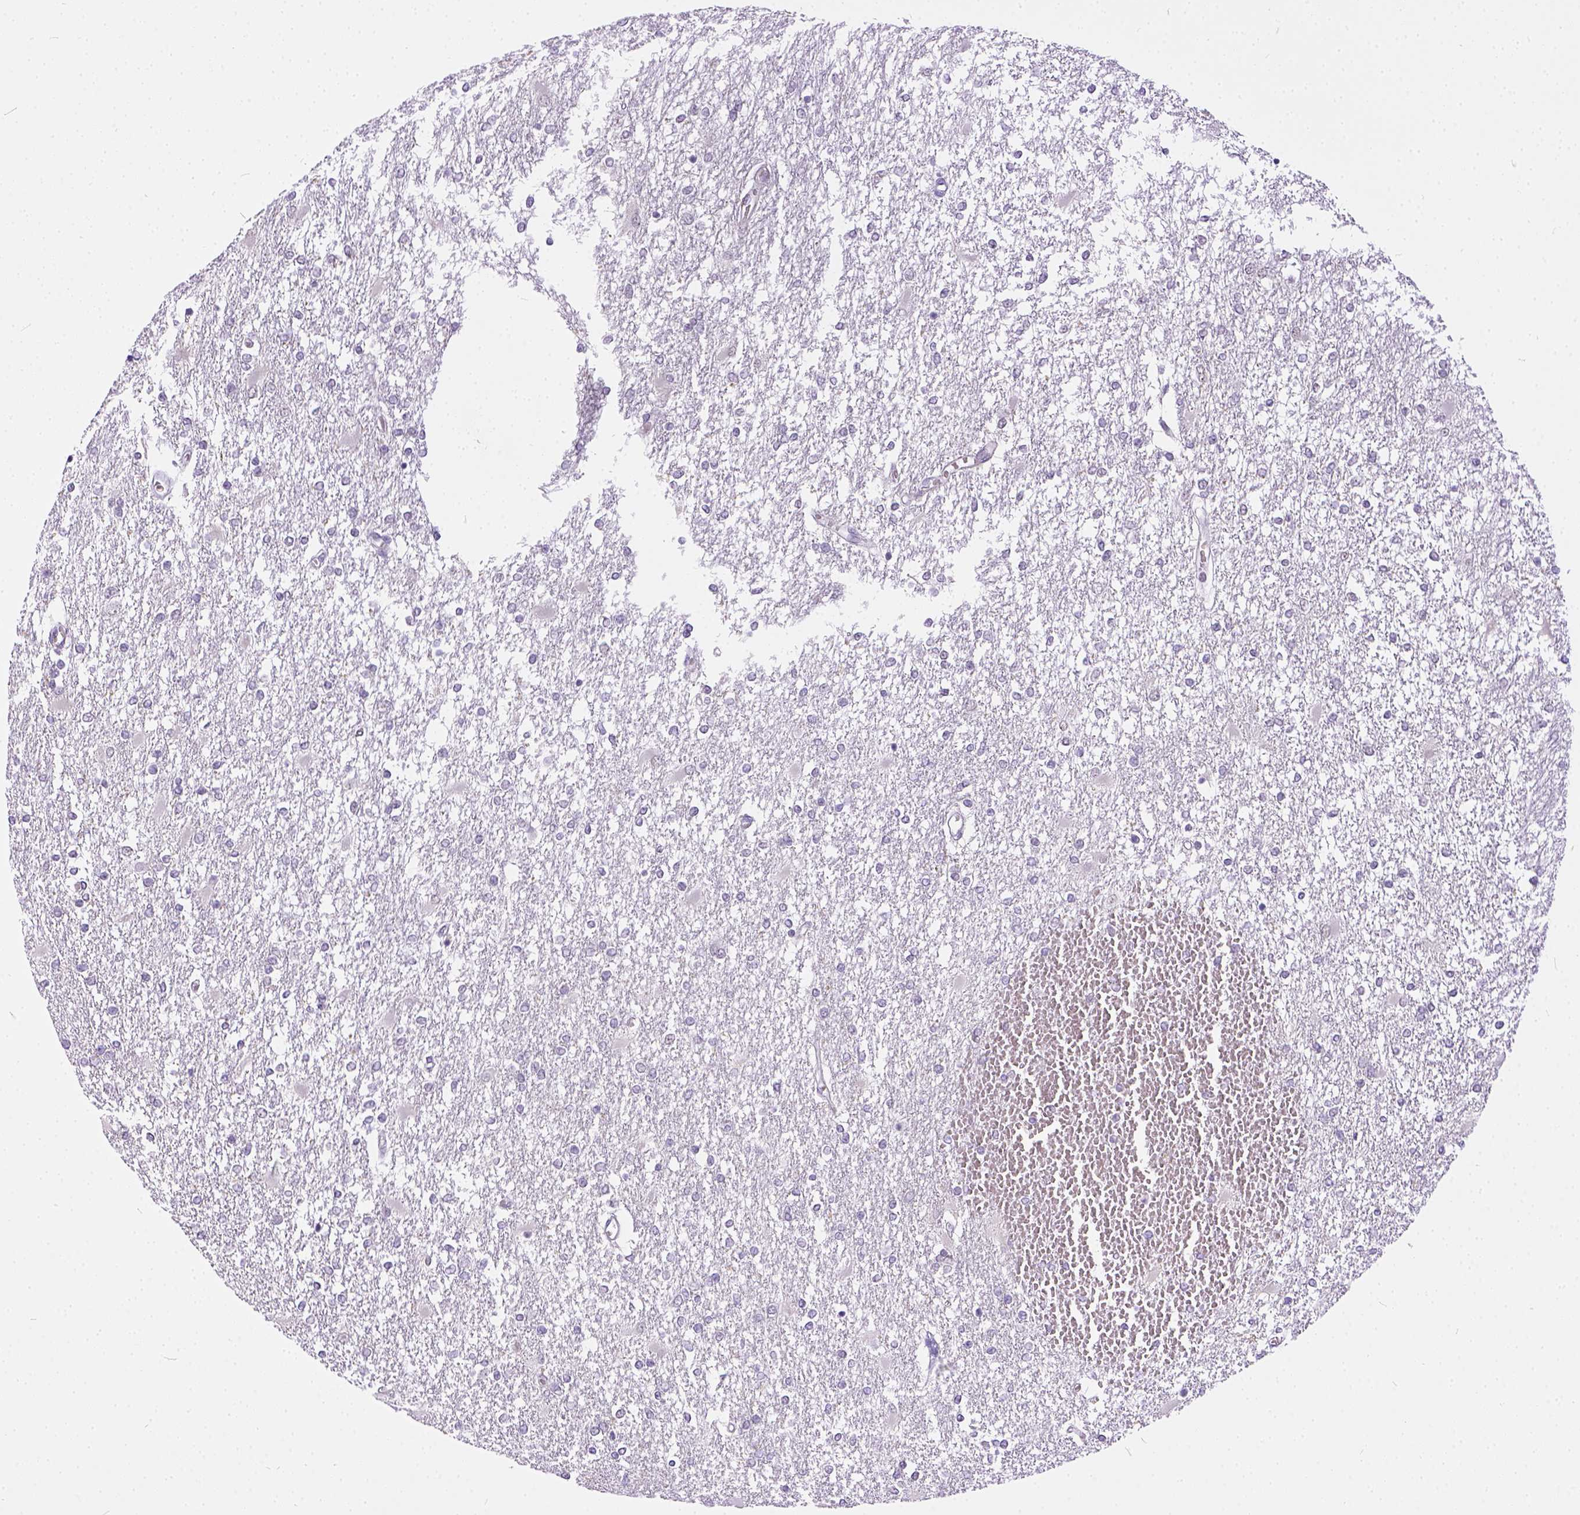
{"staining": {"intensity": "negative", "quantity": "none", "location": "none"}, "tissue": "glioma", "cell_type": "Tumor cells", "image_type": "cancer", "snomed": [{"axis": "morphology", "description": "Glioma, malignant, High grade"}, {"axis": "topography", "description": "Cerebral cortex"}], "caption": "This histopathology image is of glioma stained with IHC to label a protein in brown with the nuclei are counter-stained blue. There is no expression in tumor cells.", "gene": "ERCC1", "patient": {"sex": "male", "age": 79}}